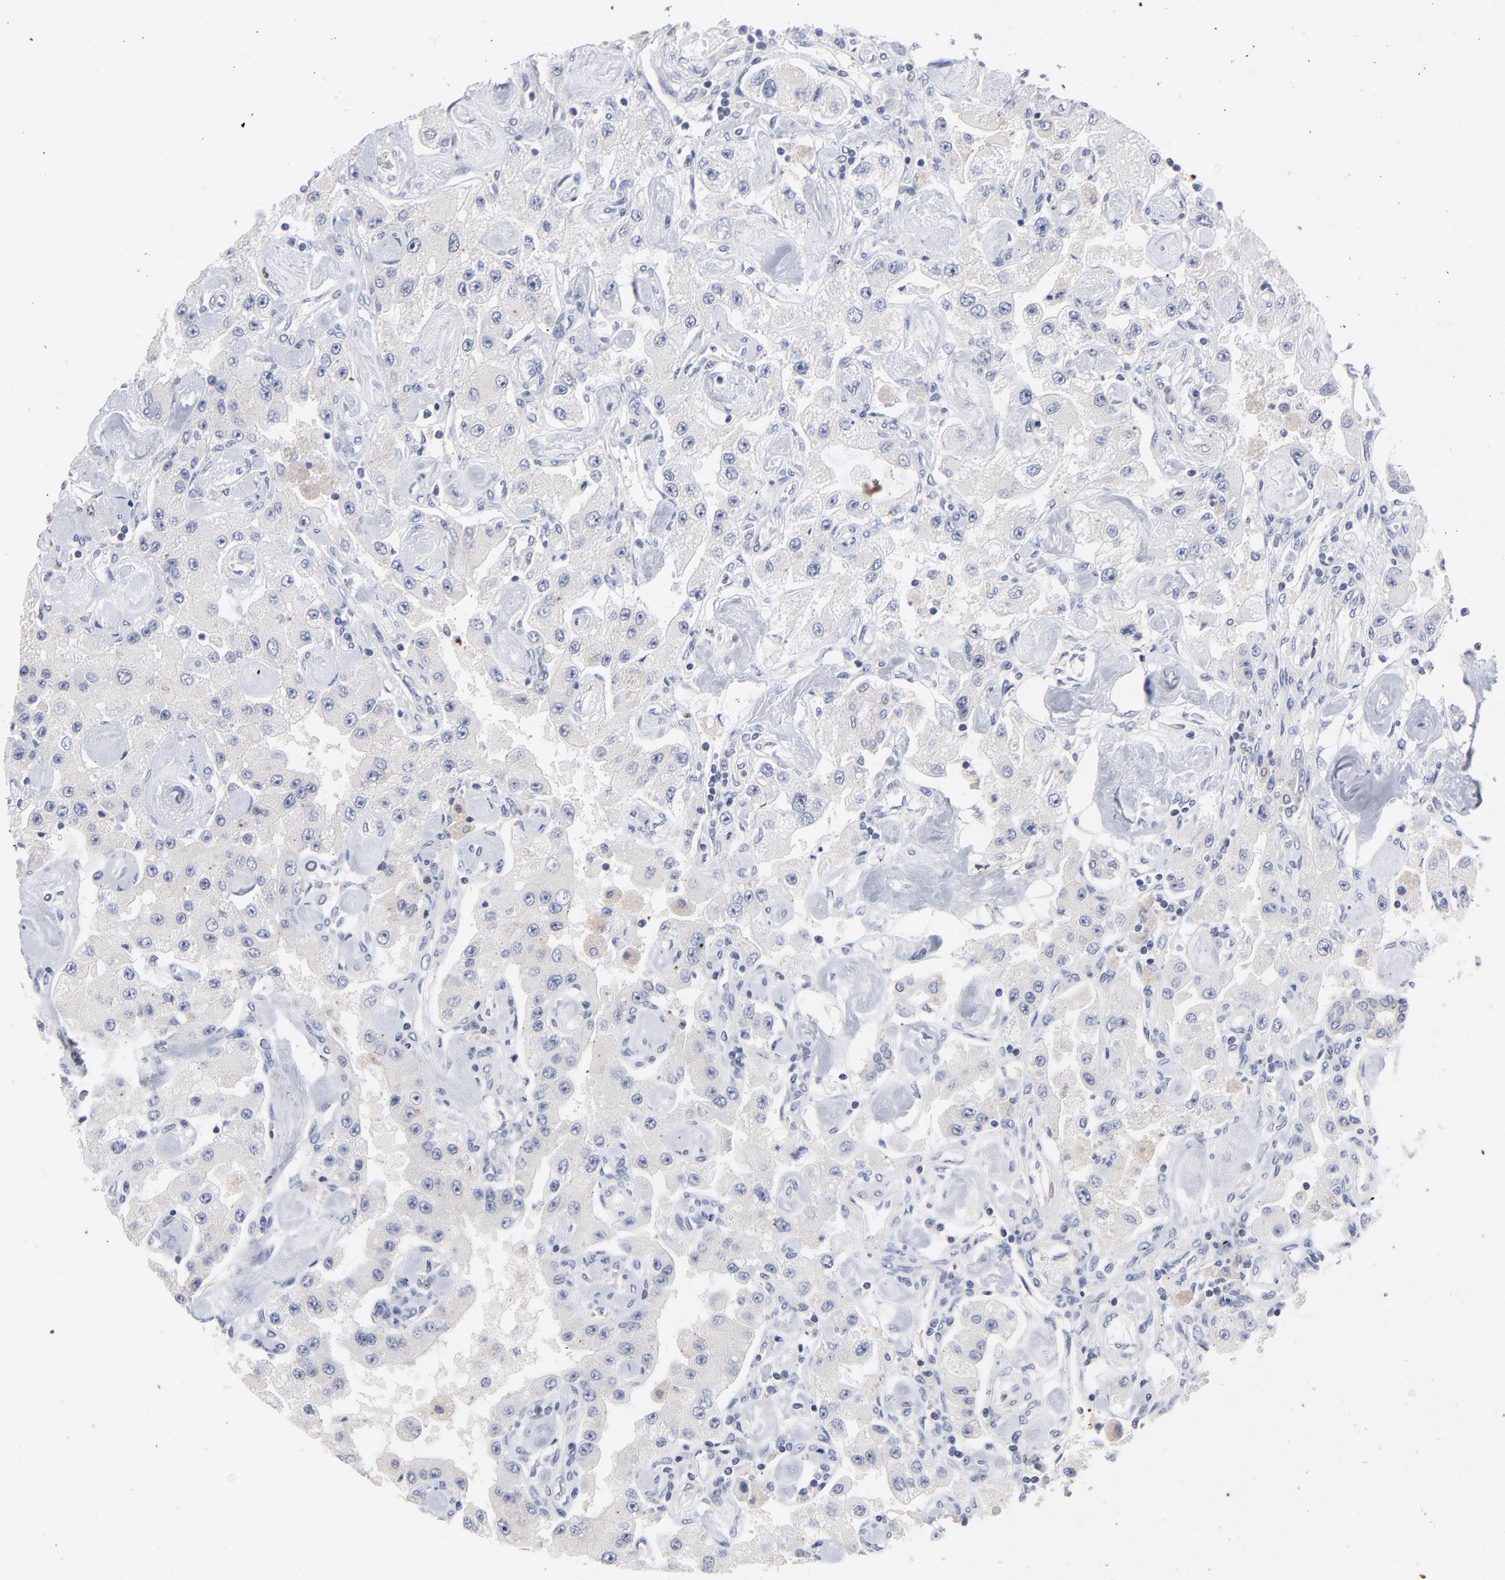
{"staining": {"intensity": "negative", "quantity": "none", "location": "none"}, "tissue": "carcinoid", "cell_type": "Tumor cells", "image_type": "cancer", "snomed": [{"axis": "morphology", "description": "Carcinoid, malignant, NOS"}, {"axis": "topography", "description": "Pancreas"}], "caption": "Immunohistochemical staining of carcinoid (malignant) displays no significant expression in tumor cells.", "gene": "AADAC", "patient": {"sex": "male", "age": 41}}